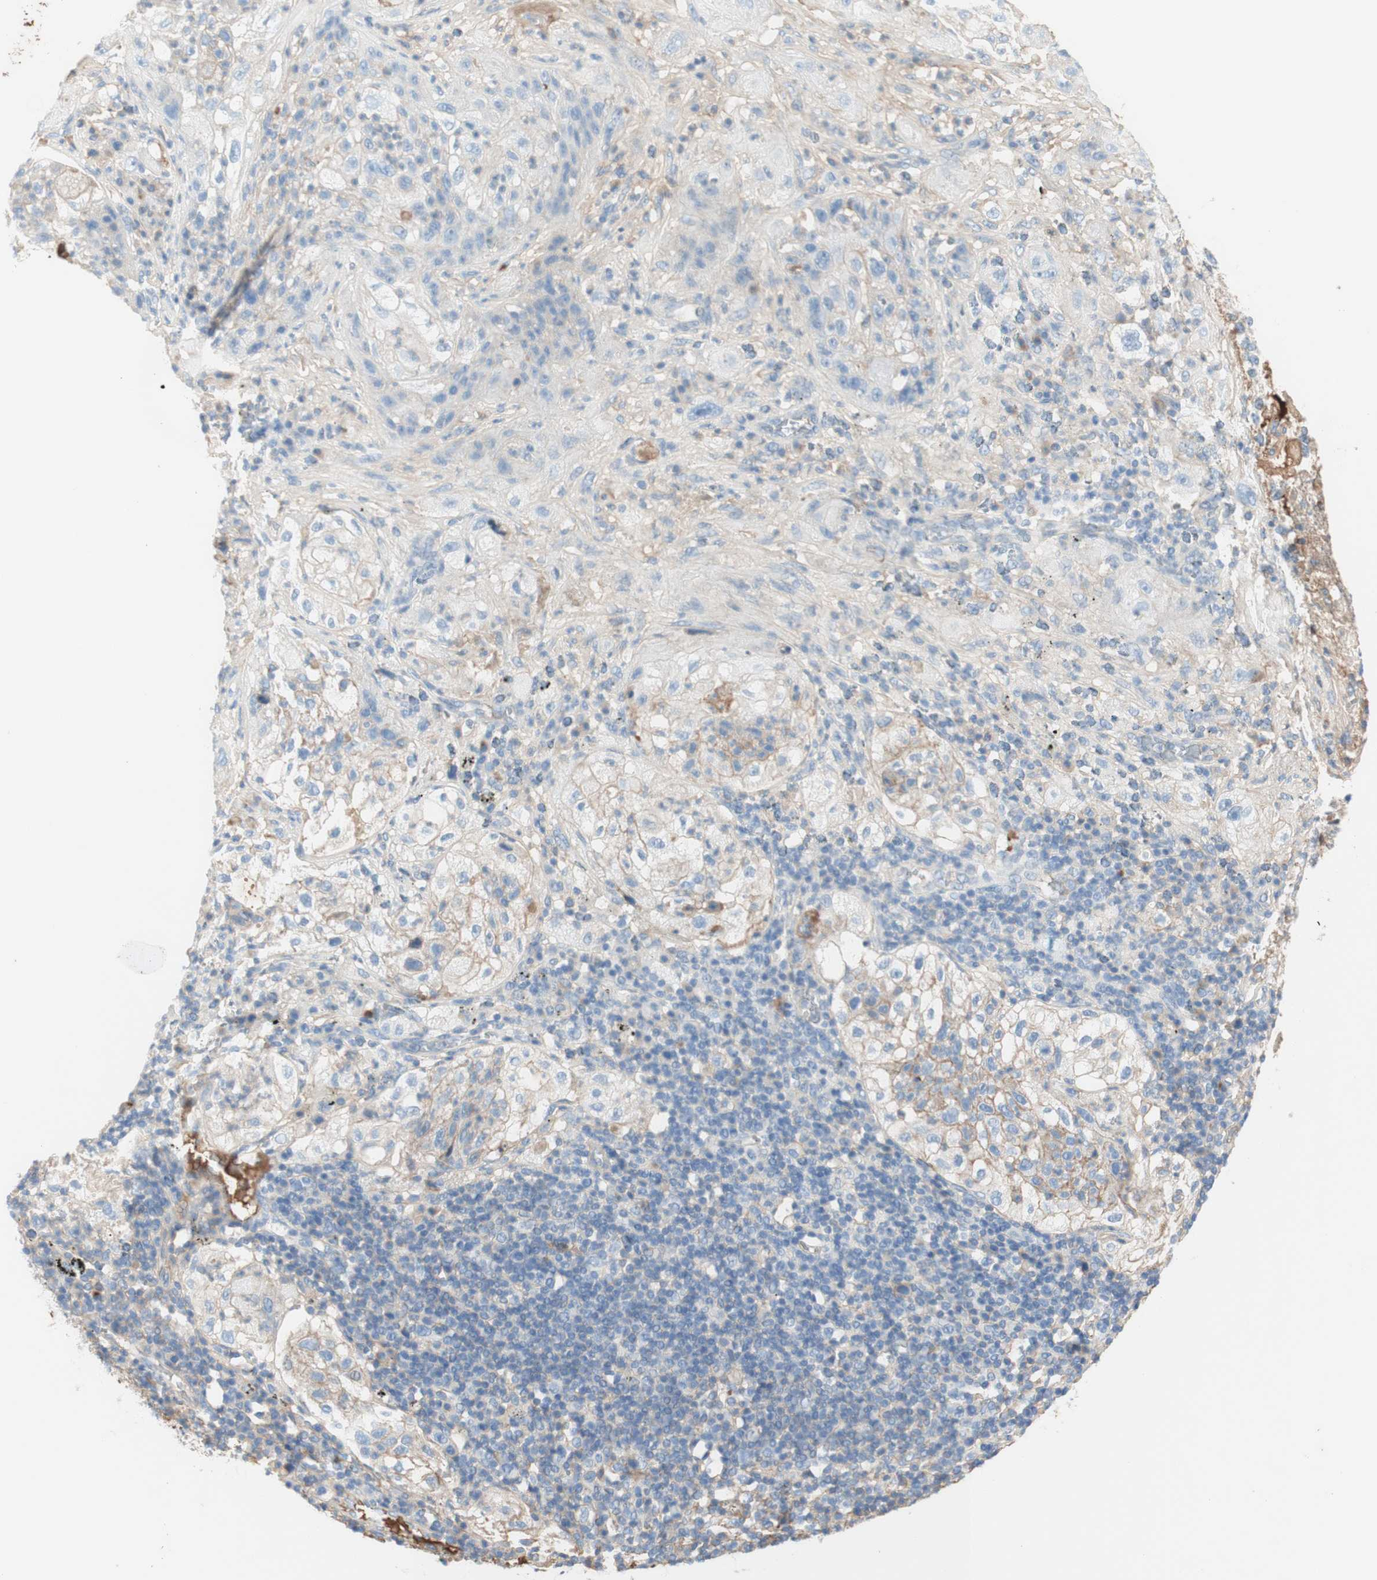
{"staining": {"intensity": "negative", "quantity": "none", "location": "none"}, "tissue": "lung cancer", "cell_type": "Tumor cells", "image_type": "cancer", "snomed": [{"axis": "morphology", "description": "Inflammation, NOS"}, {"axis": "morphology", "description": "Squamous cell carcinoma, NOS"}, {"axis": "topography", "description": "Lymph node"}, {"axis": "topography", "description": "Soft tissue"}, {"axis": "topography", "description": "Lung"}], "caption": "Micrograph shows no protein staining in tumor cells of lung cancer tissue. (IHC, brightfield microscopy, high magnification).", "gene": "KNG1", "patient": {"sex": "male", "age": 66}}